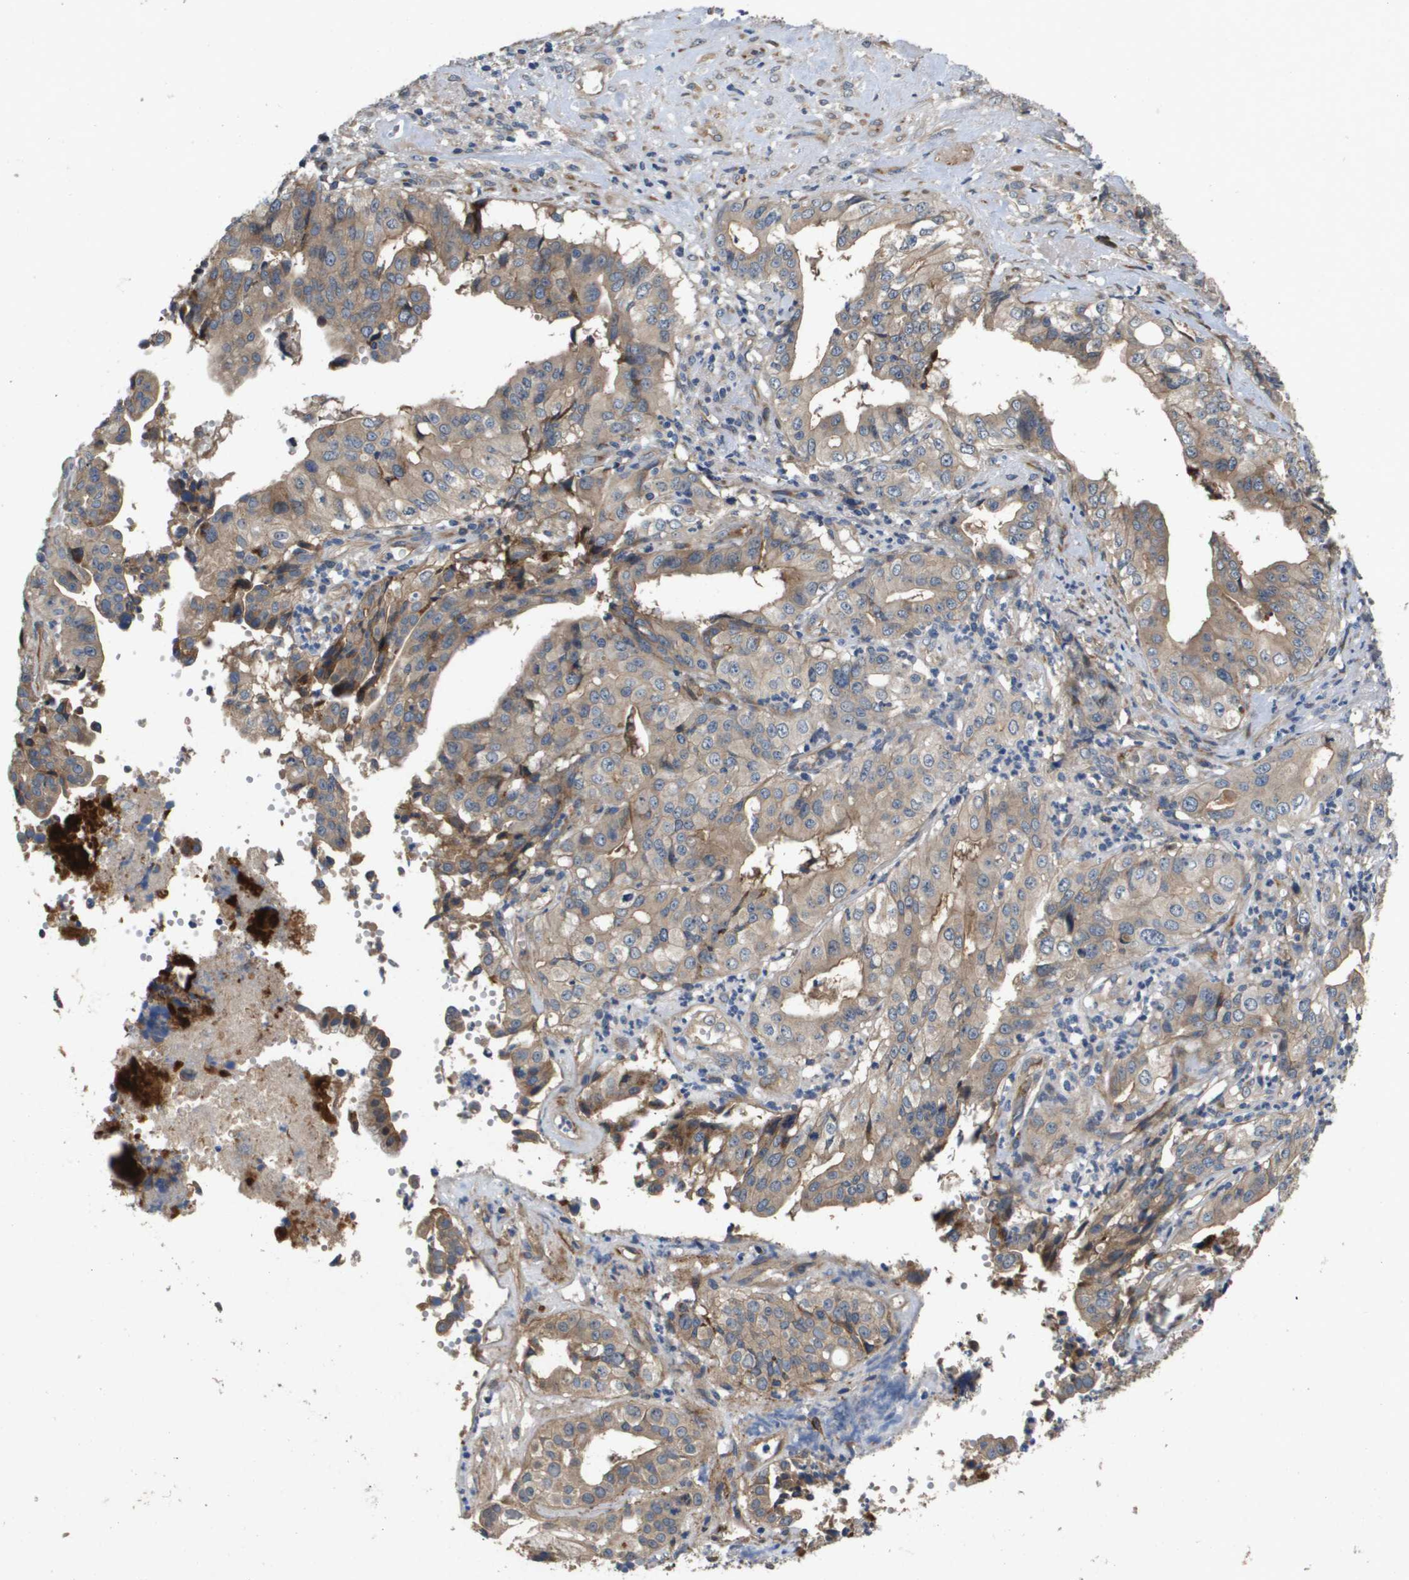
{"staining": {"intensity": "weak", "quantity": ">75%", "location": "cytoplasmic/membranous"}, "tissue": "liver cancer", "cell_type": "Tumor cells", "image_type": "cancer", "snomed": [{"axis": "morphology", "description": "Cholangiocarcinoma"}, {"axis": "topography", "description": "Liver"}], "caption": "A histopathology image of liver cancer (cholangiocarcinoma) stained for a protein demonstrates weak cytoplasmic/membranous brown staining in tumor cells.", "gene": "ENTPD2", "patient": {"sex": "female", "age": 61}}